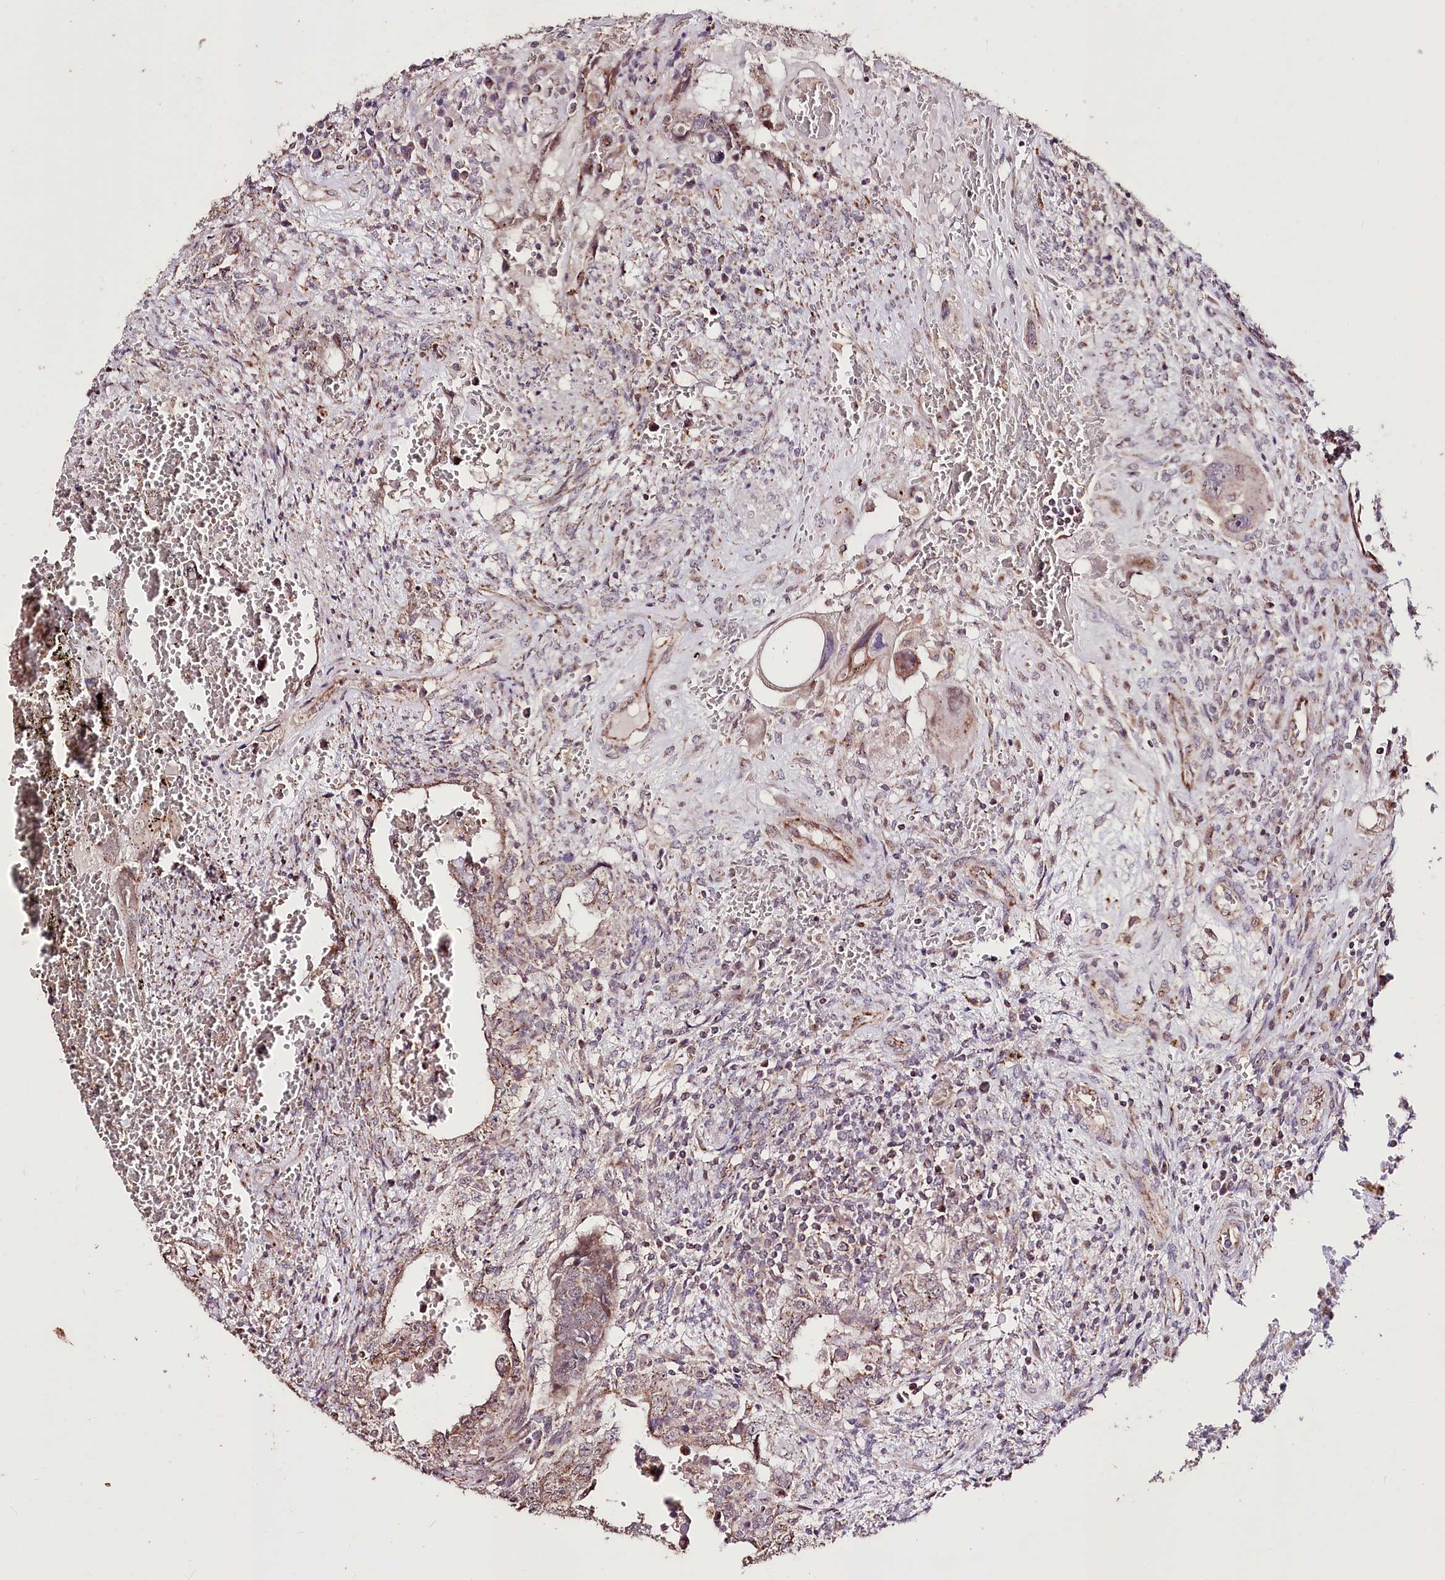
{"staining": {"intensity": "weak", "quantity": ">75%", "location": "cytoplasmic/membranous"}, "tissue": "testis cancer", "cell_type": "Tumor cells", "image_type": "cancer", "snomed": [{"axis": "morphology", "description": "Carcinoma, Embryonal, NOS"}, {"axis": "topography", "description": "Testis"}], "caption": "There is low levels of weak cytoplasmic/membranous staining in tumor cells of testis embryonal carcinoma, as demonstrated by immunohistochemical staining (brown color).", "gene": "CARD19", "patient": {"sex": "male", "age": 26}}